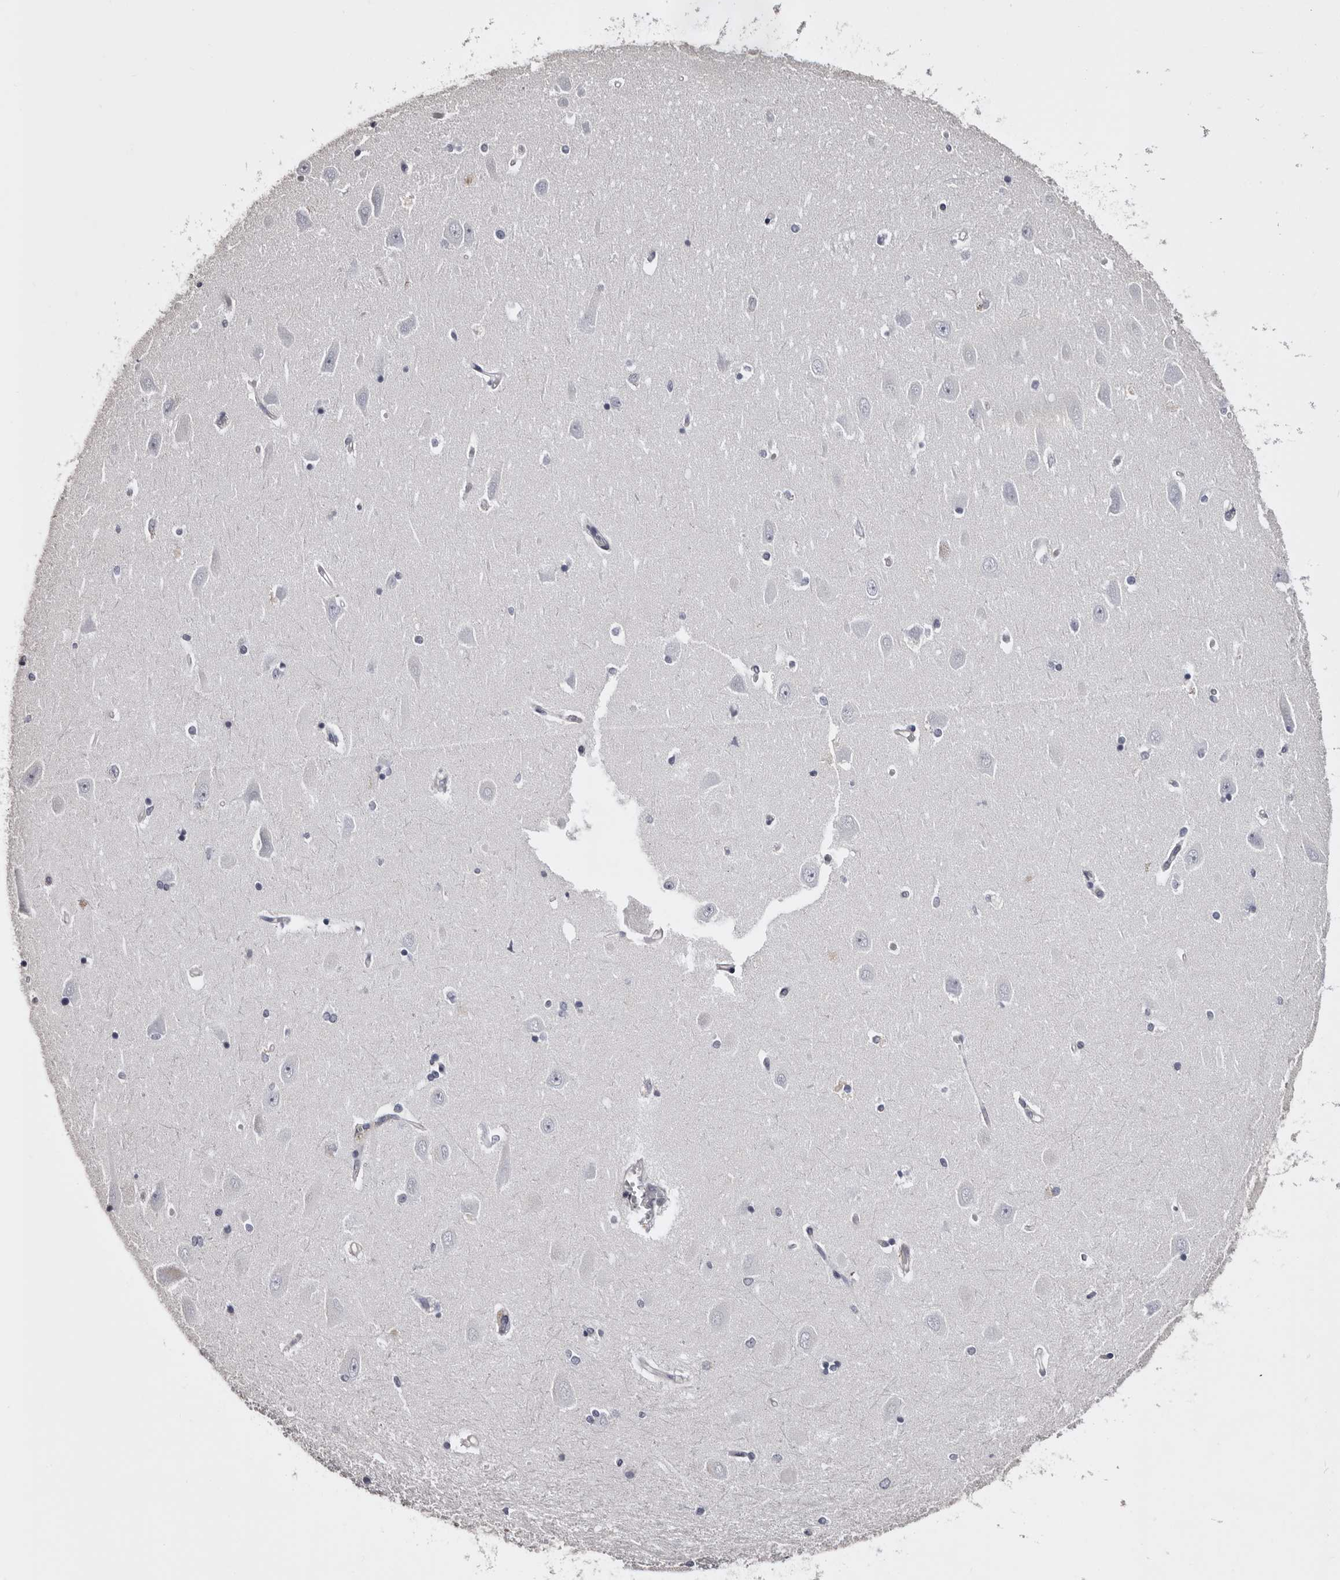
{"staining": {"intensity": "negative", "quantity": "none", "location": "none"}, "tissue": "hippocampus", "cell_type": "Glial cells", "image_type": "normal", "snomed": [{"axis": "morphology", "description": "Normal tissue, NOS"}, {"axis": "topography", "description": "Hippocampus"}], "caption": "Immunohistochemical staining of unremarkable hippocampus demonstrates no significant positivity in glial cells.", "gene": "LAD1", "patient": {"sex": "male", "age": 45}}